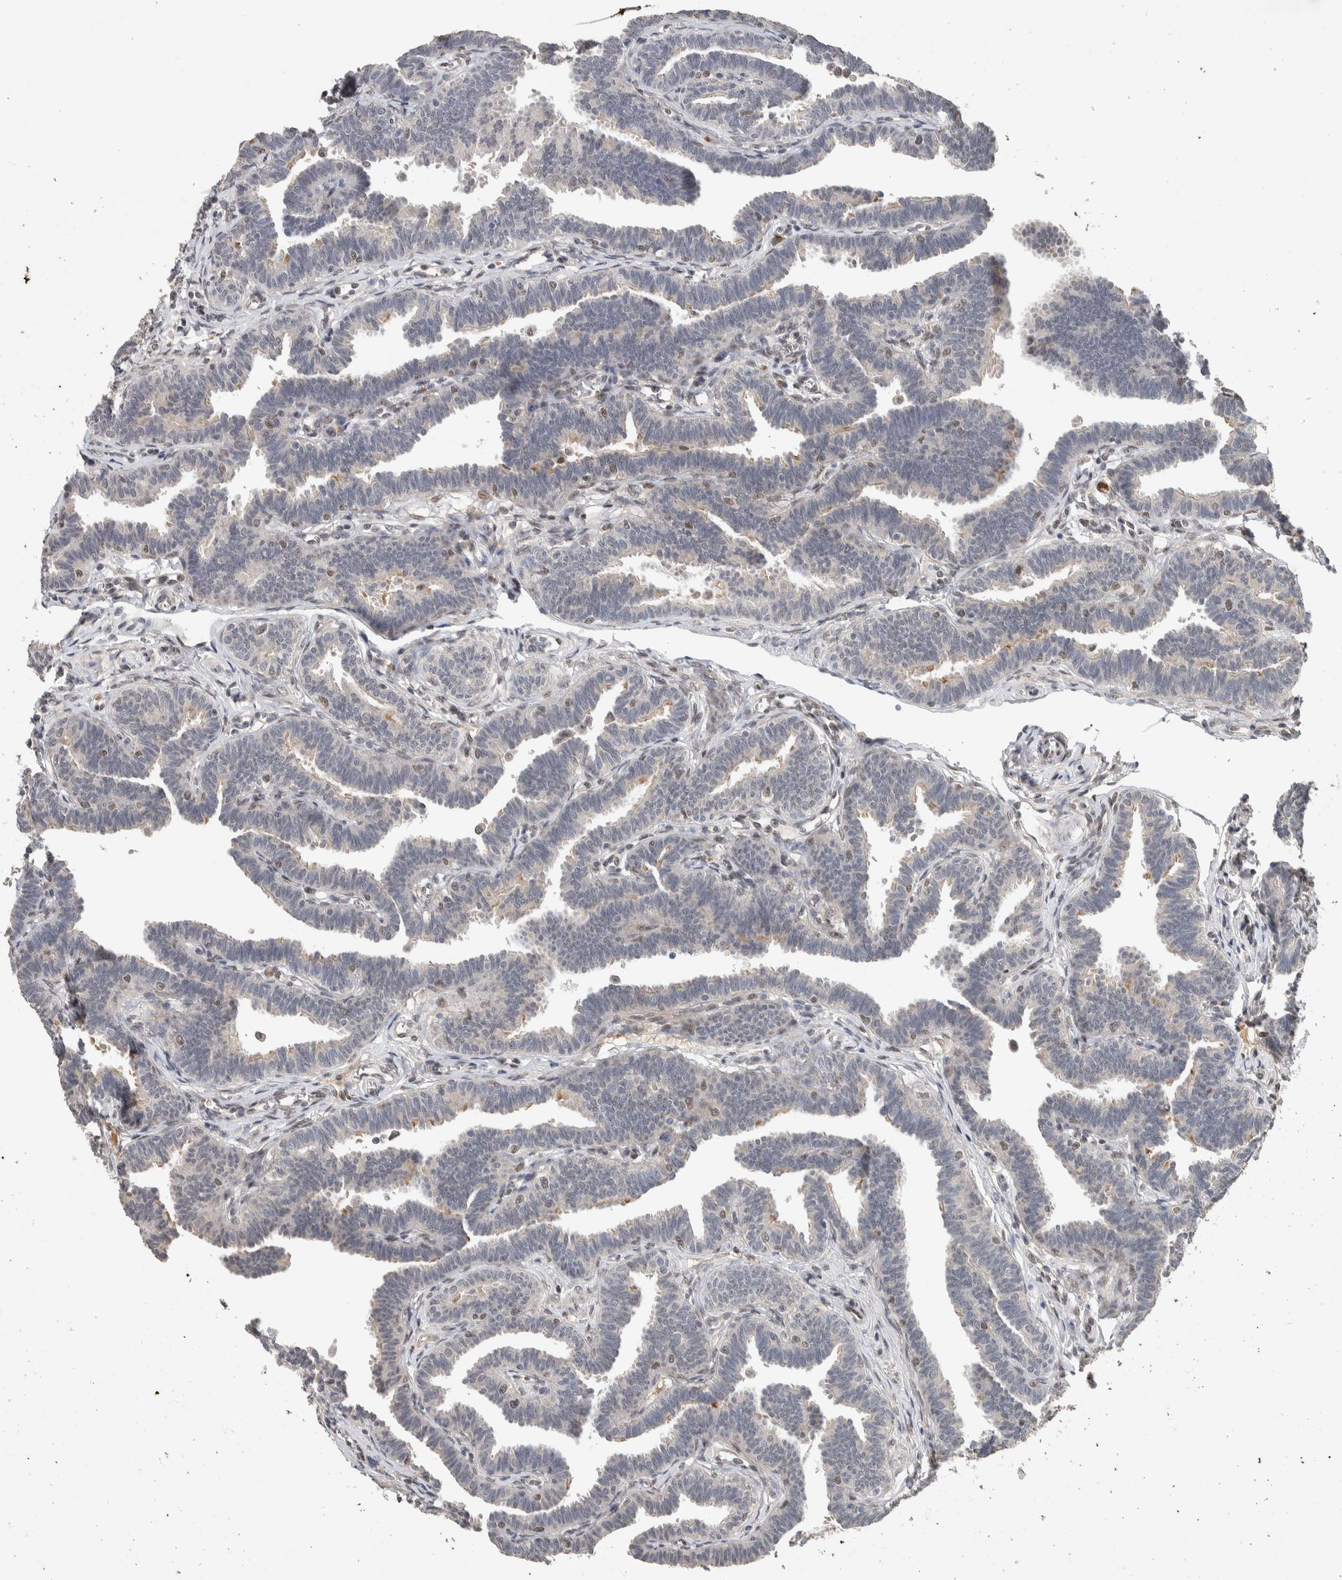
{"staining": {"intensity": "negative", "quantity": "none", "location": "none"}, "tissue": "fallopian tube", "cell_type": "Glandular cells", "image_type": "normal", "snomed": [{"axis": "morphology", "description": "Normal tissue, NOS"}, {"axis": "topography", "description": "Fallopian tube"}, {"axis": "topography", "description": "Ovary"}], "caption": "This is an immunohistochemistry image of benign fallopian tube. There is no positivity in glandular cells.", "gene": "CYSRT1", "patient": {"sex": "female", "age": 23}}